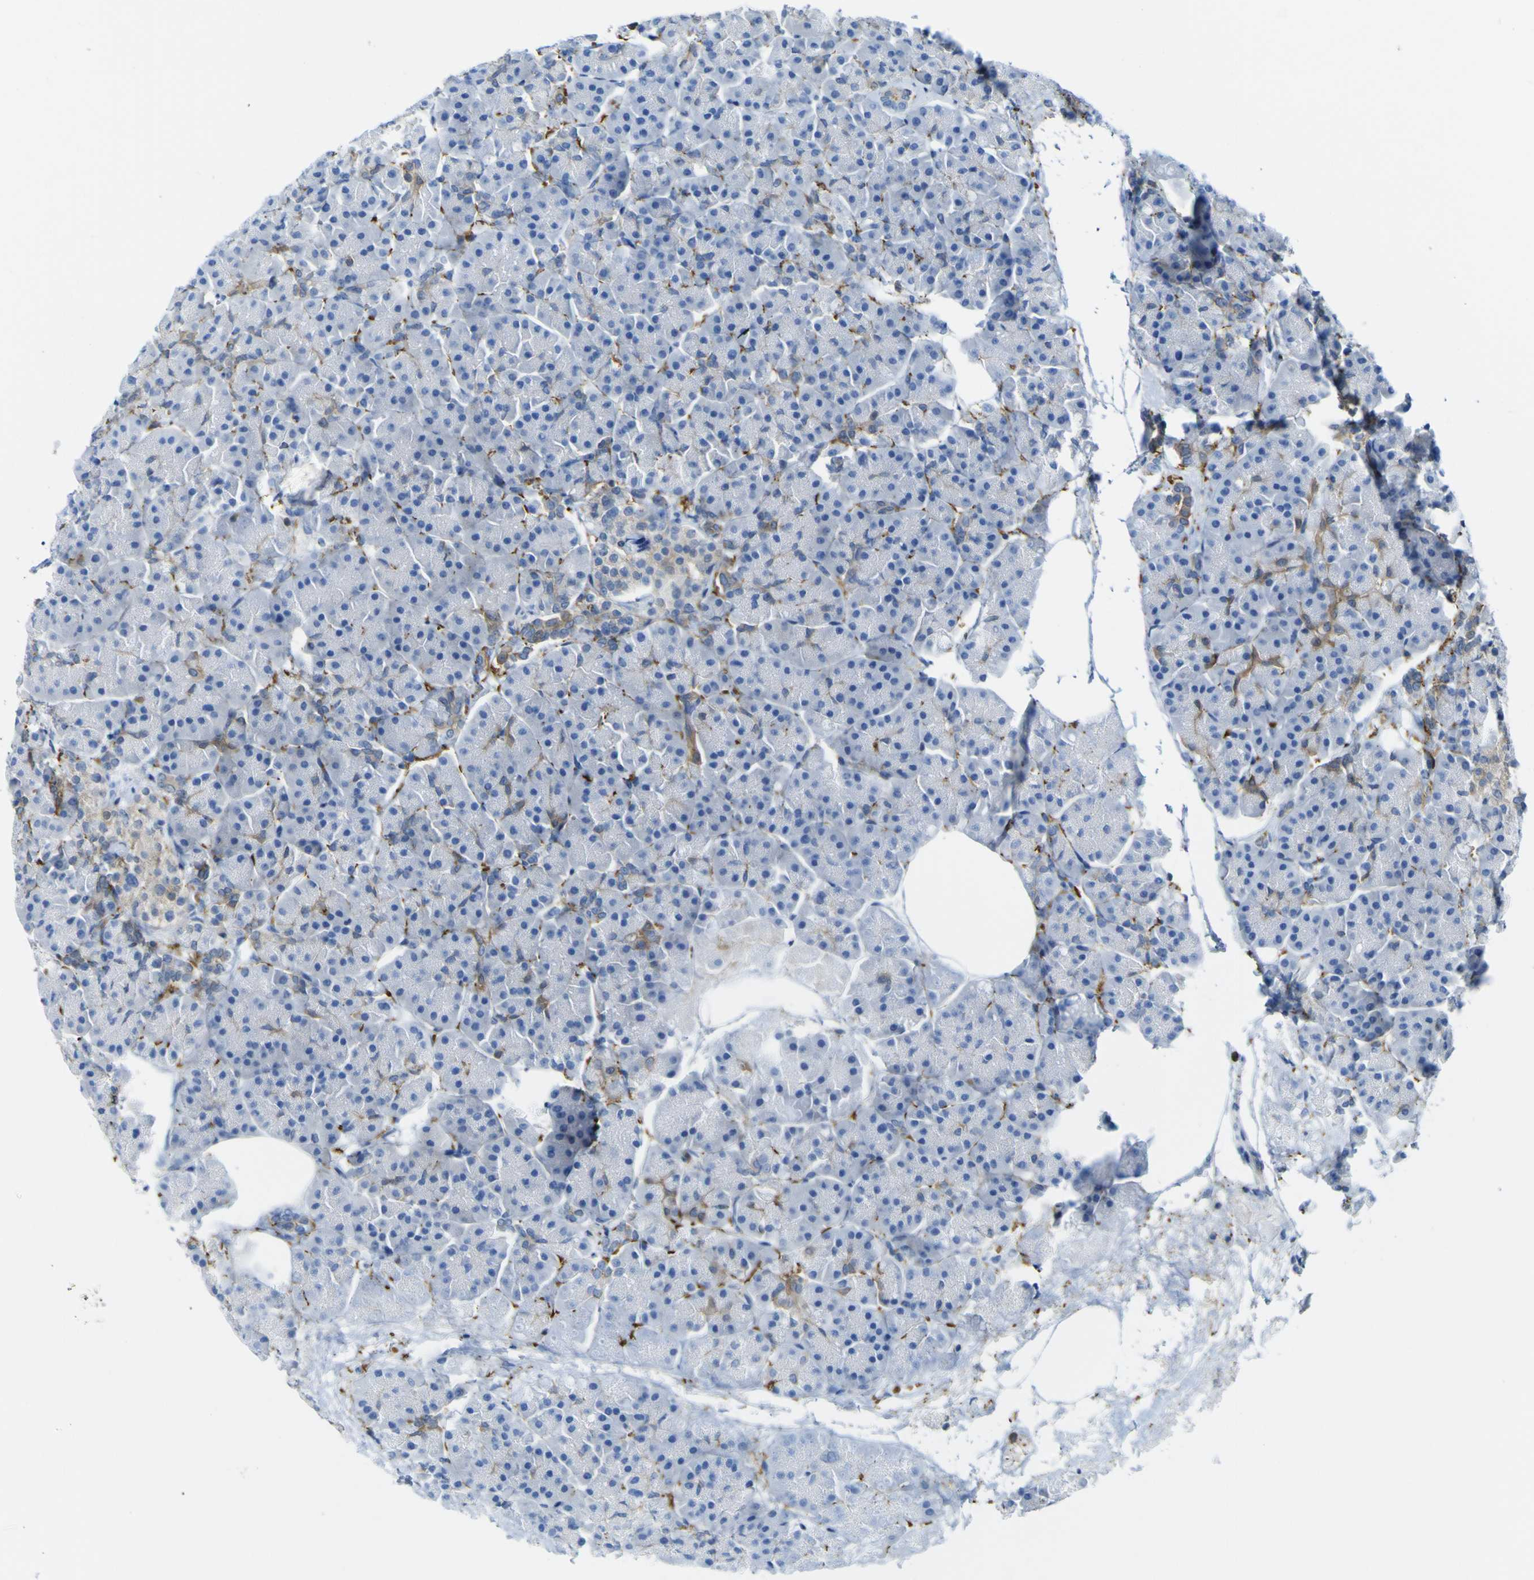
{"staining": {"intensity": "moderate", "quantity": "25%-75%", "location": "cytoplasmic/membranous"}, "tissue": "pancreas", "cell_type": "Exocrine glandular cells", "image_type": "normal", "snomed": [{"axis": "morphology", "description": "Normal tissue, NOS"}, {"axis": "topography", "description": "Pancreas"}], "caption": "Exocrine glandular cells display medium levels of moderate cytoplasmic/membranous expression in about 25%-75% of cells in unremarkable human pancreas.", "gene": "ABHD3", "patient": {"sex": "female", "age": 70}}